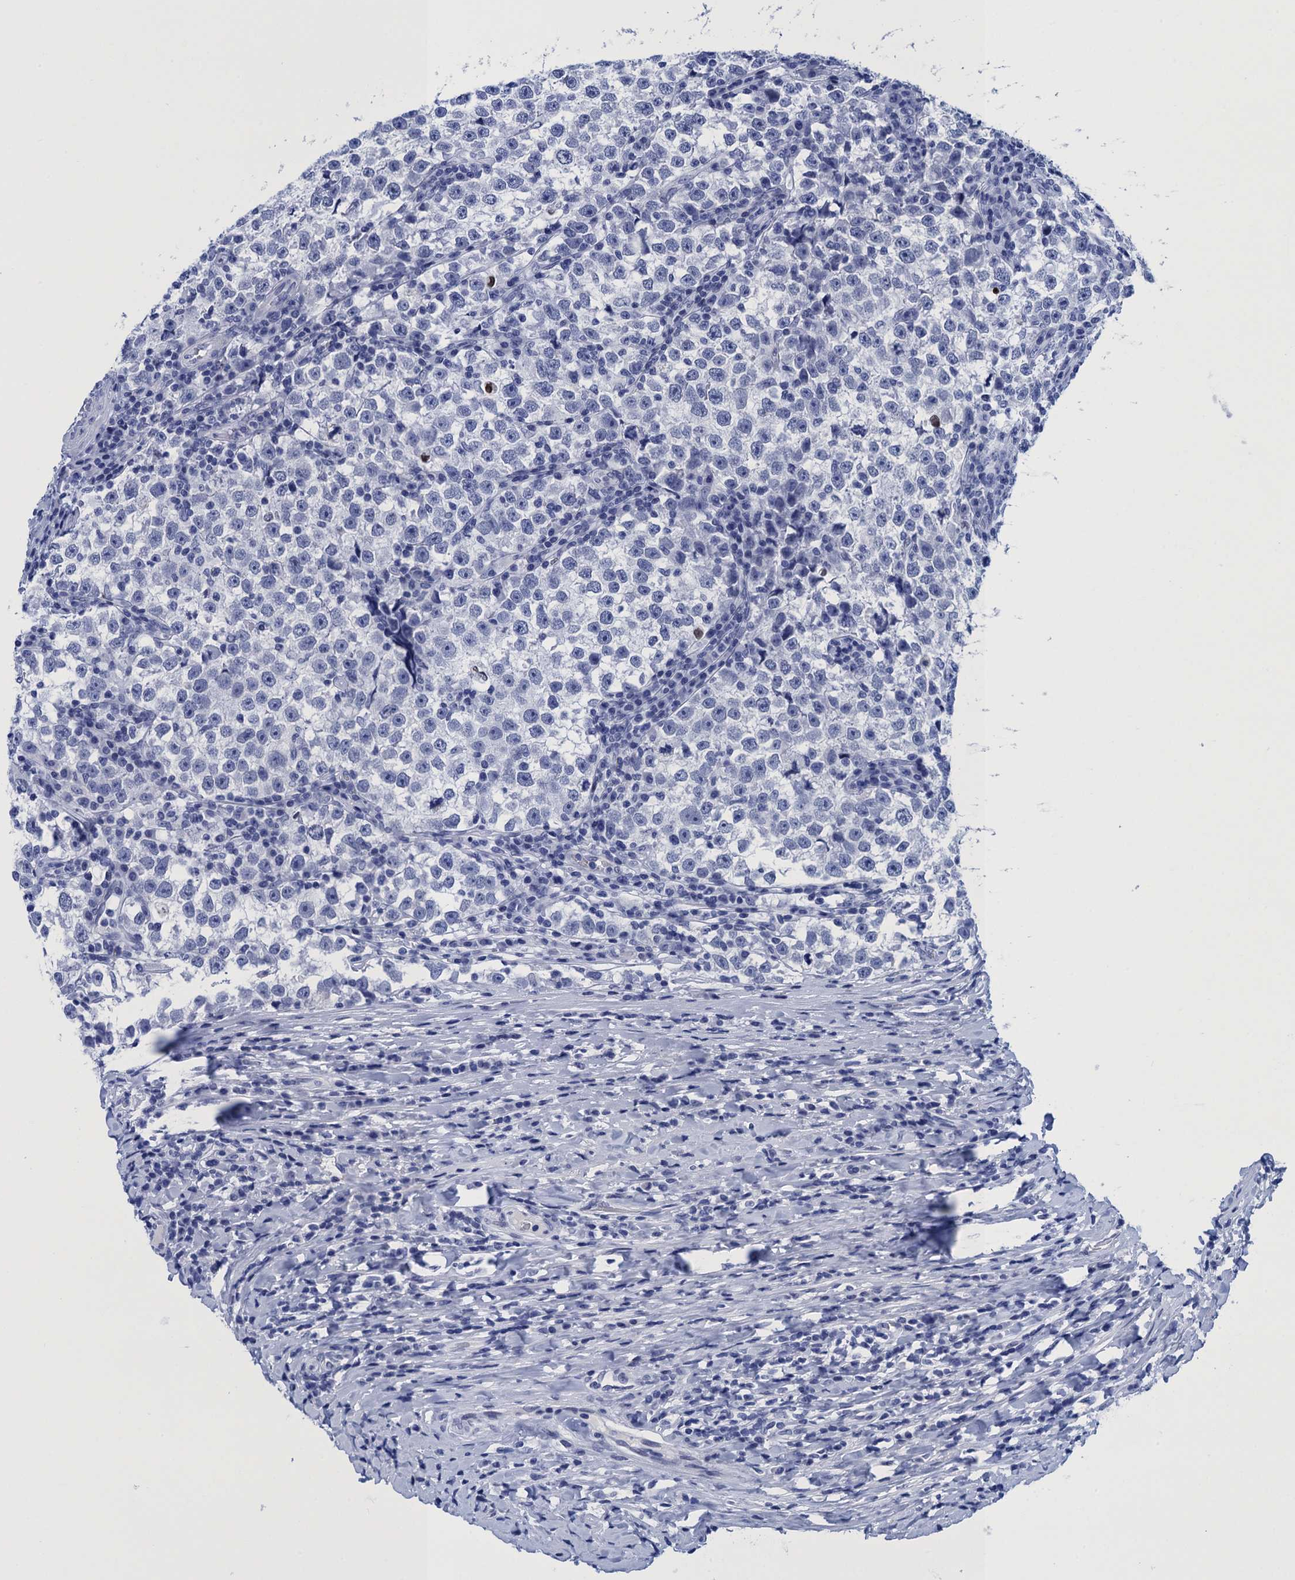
{"staining": {"intensity": "negative", "quantity": "none", "location": "none"}, "tissue": "testis cancer", "cell_type": "Tumor cells", "image_type": "cancer", "snomed": [{"axis": "morphology", "description": "Normal tissue, NOS"}, {"axis": "morphology", "description": "Seminoma, NOS"}, {"axis": "topography", "description": "Testis"}], "caption": "Protein analysis of seminoma (testis) shows no significant expression in tumor cells.", "gene": "METTL25", "patient": {"sex": "male", "age": 43}}